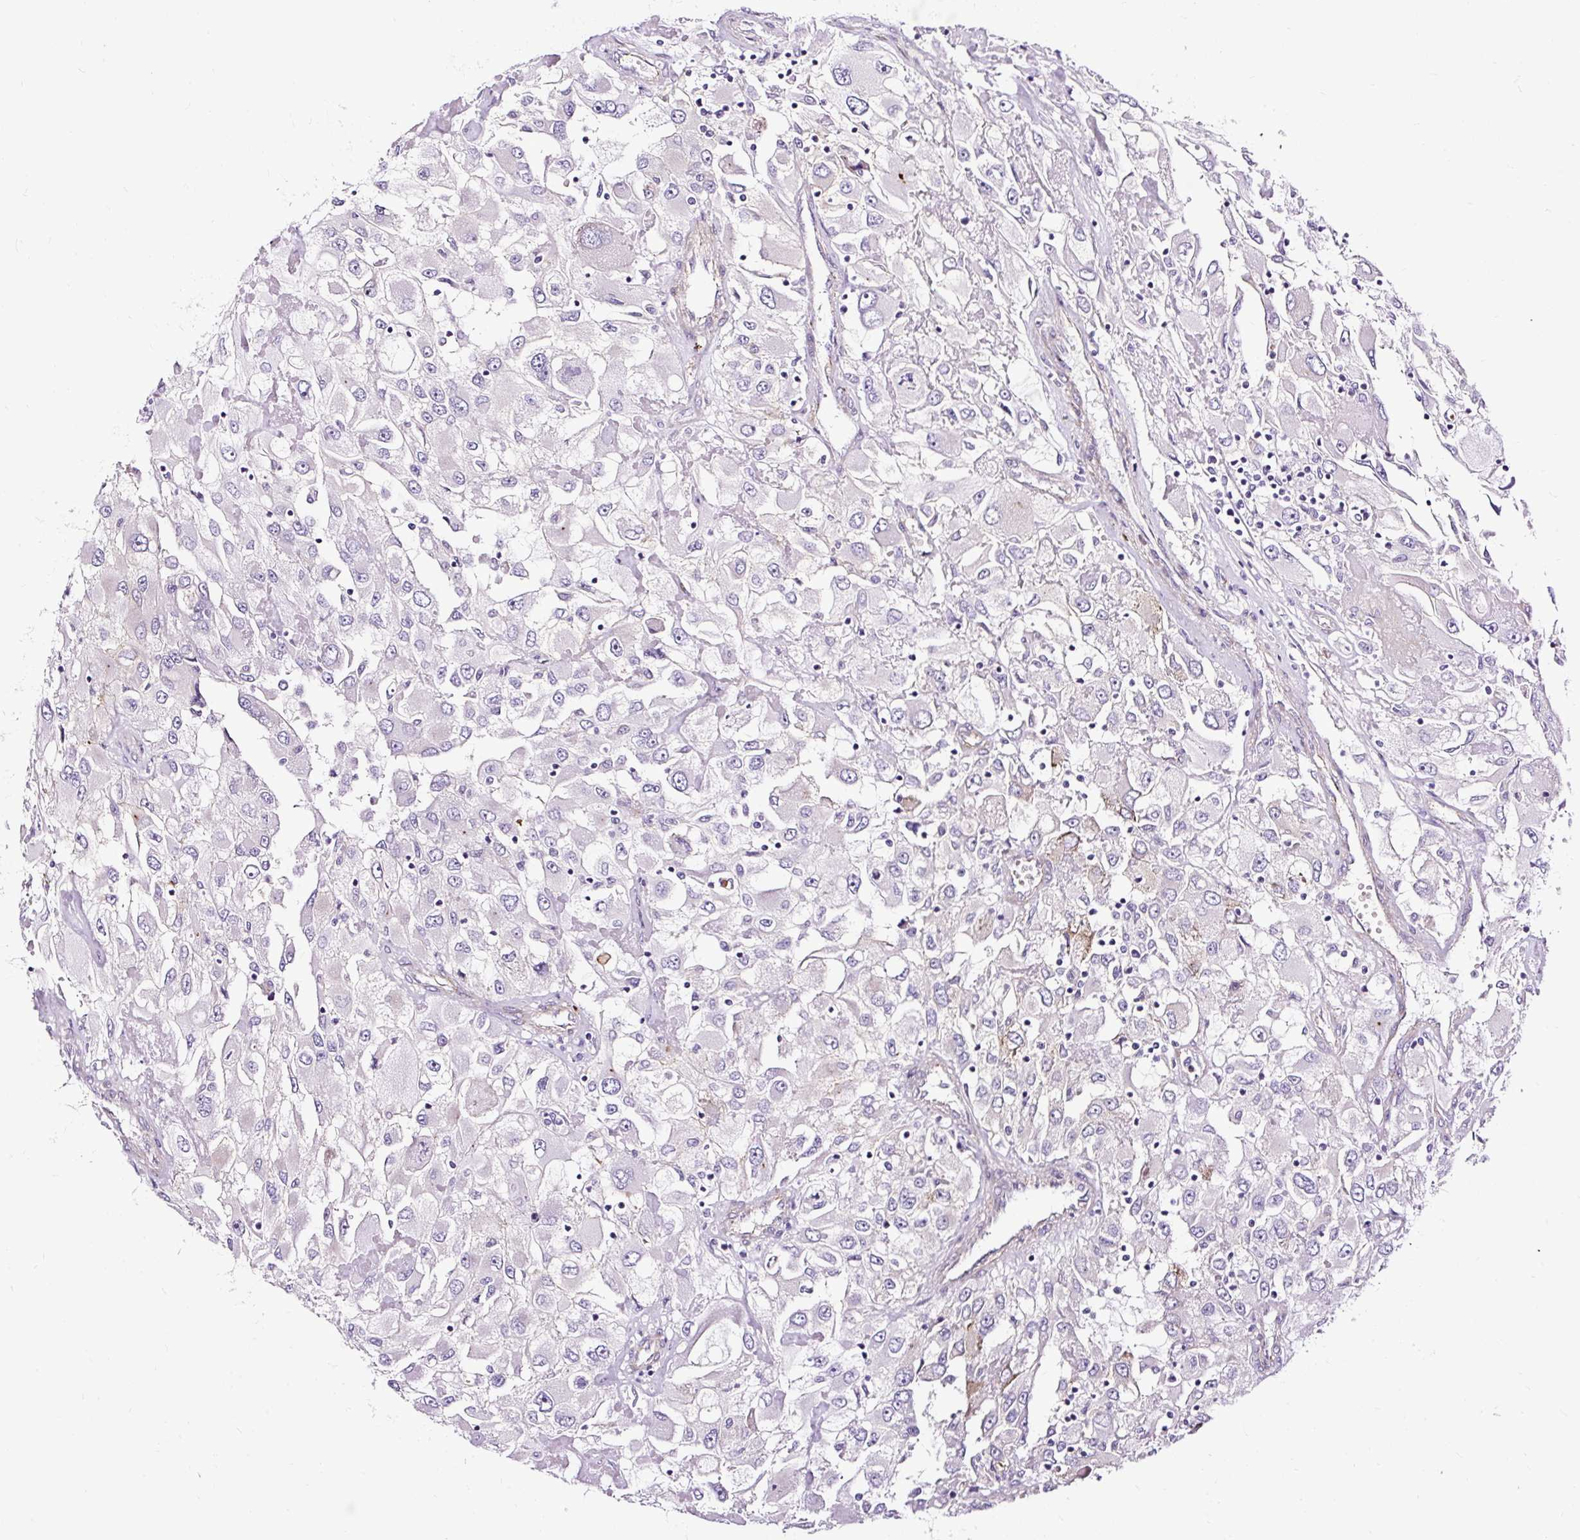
{"staining": {"intensity": "negative", "quantity": "none", "location": "none"}, "tissue": "renal cancer", "cell_type": "Tumor cells", "image_type": "cancer", "snomed": [{"axis": "morphology", "description": "Adenocarcinoma, NOS"}, {"axis": "topography", "description": "Kidney"}], "caption": "Tumor cells are negative for protein expression in human renal adenocarcinoma. (Brightfield microscopy of DAB (3,3'-diaminobenzidine) immunohistochemistry (IHC) at high magnification).", "gene": "SLC7A8", "patient": {"sex": "female", "age": 52}}